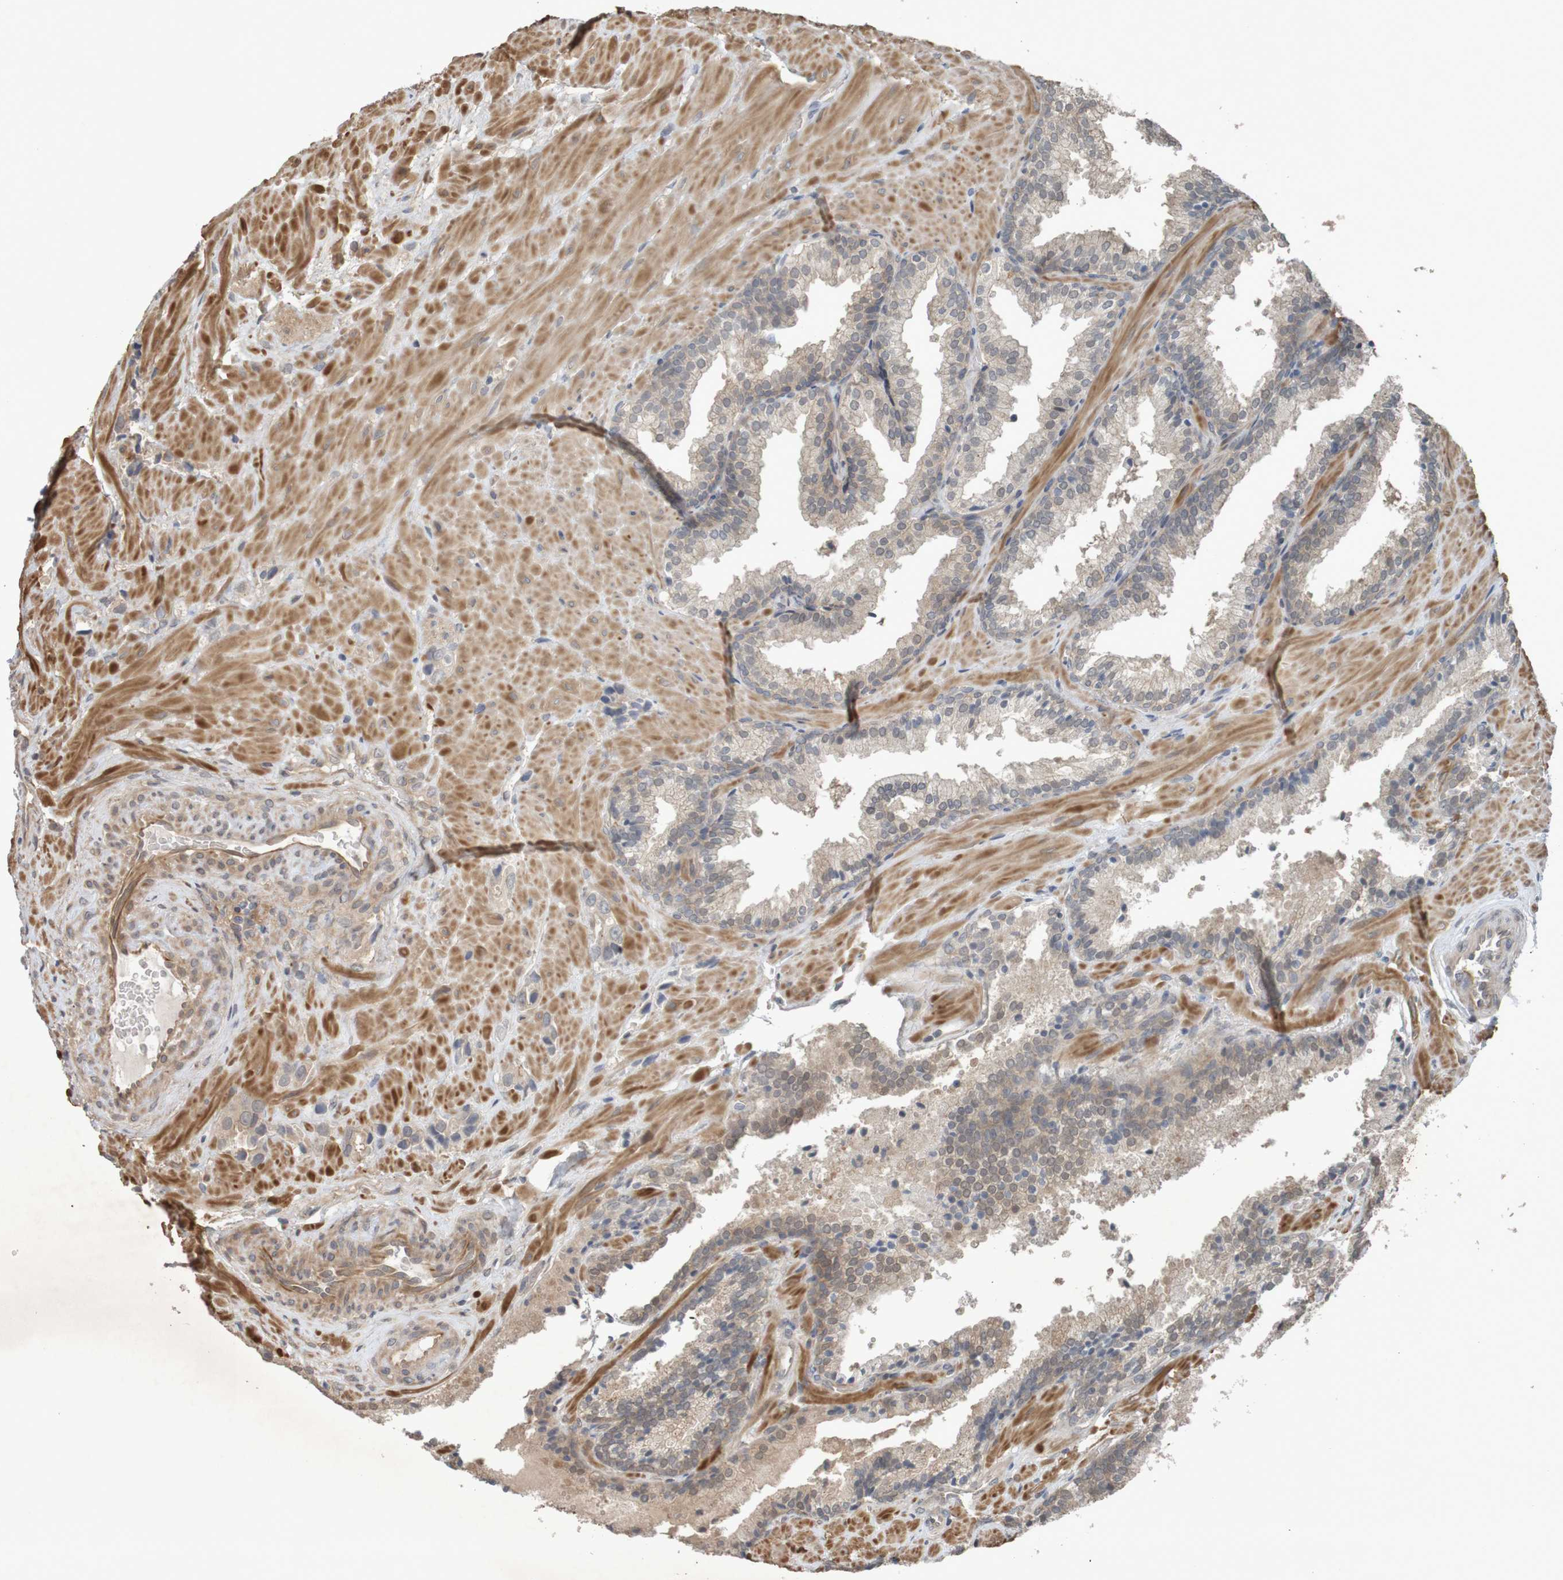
{"staining": {"intensity": "moderate", "quantity": "<25%", "location": "cytoplasmic/membranous"}, "tissue": "prostate cancer", "cell_type": "Tumor cells", "image_type": "cancer", "snomed": [{"axis": "morphology", "description": "Adenocarcinoma, High grade"}, {"axis": "topography", "description": "Prostate"}], "caption": "Tumor cells demonstrate moderate cytoplasmic/membranous positivity in about <25% of cells in prostate cancer (high-grade adenocarcinoma).", "gene": "ARHGEF11", "patient": {"sex": "male", "age": 64}}